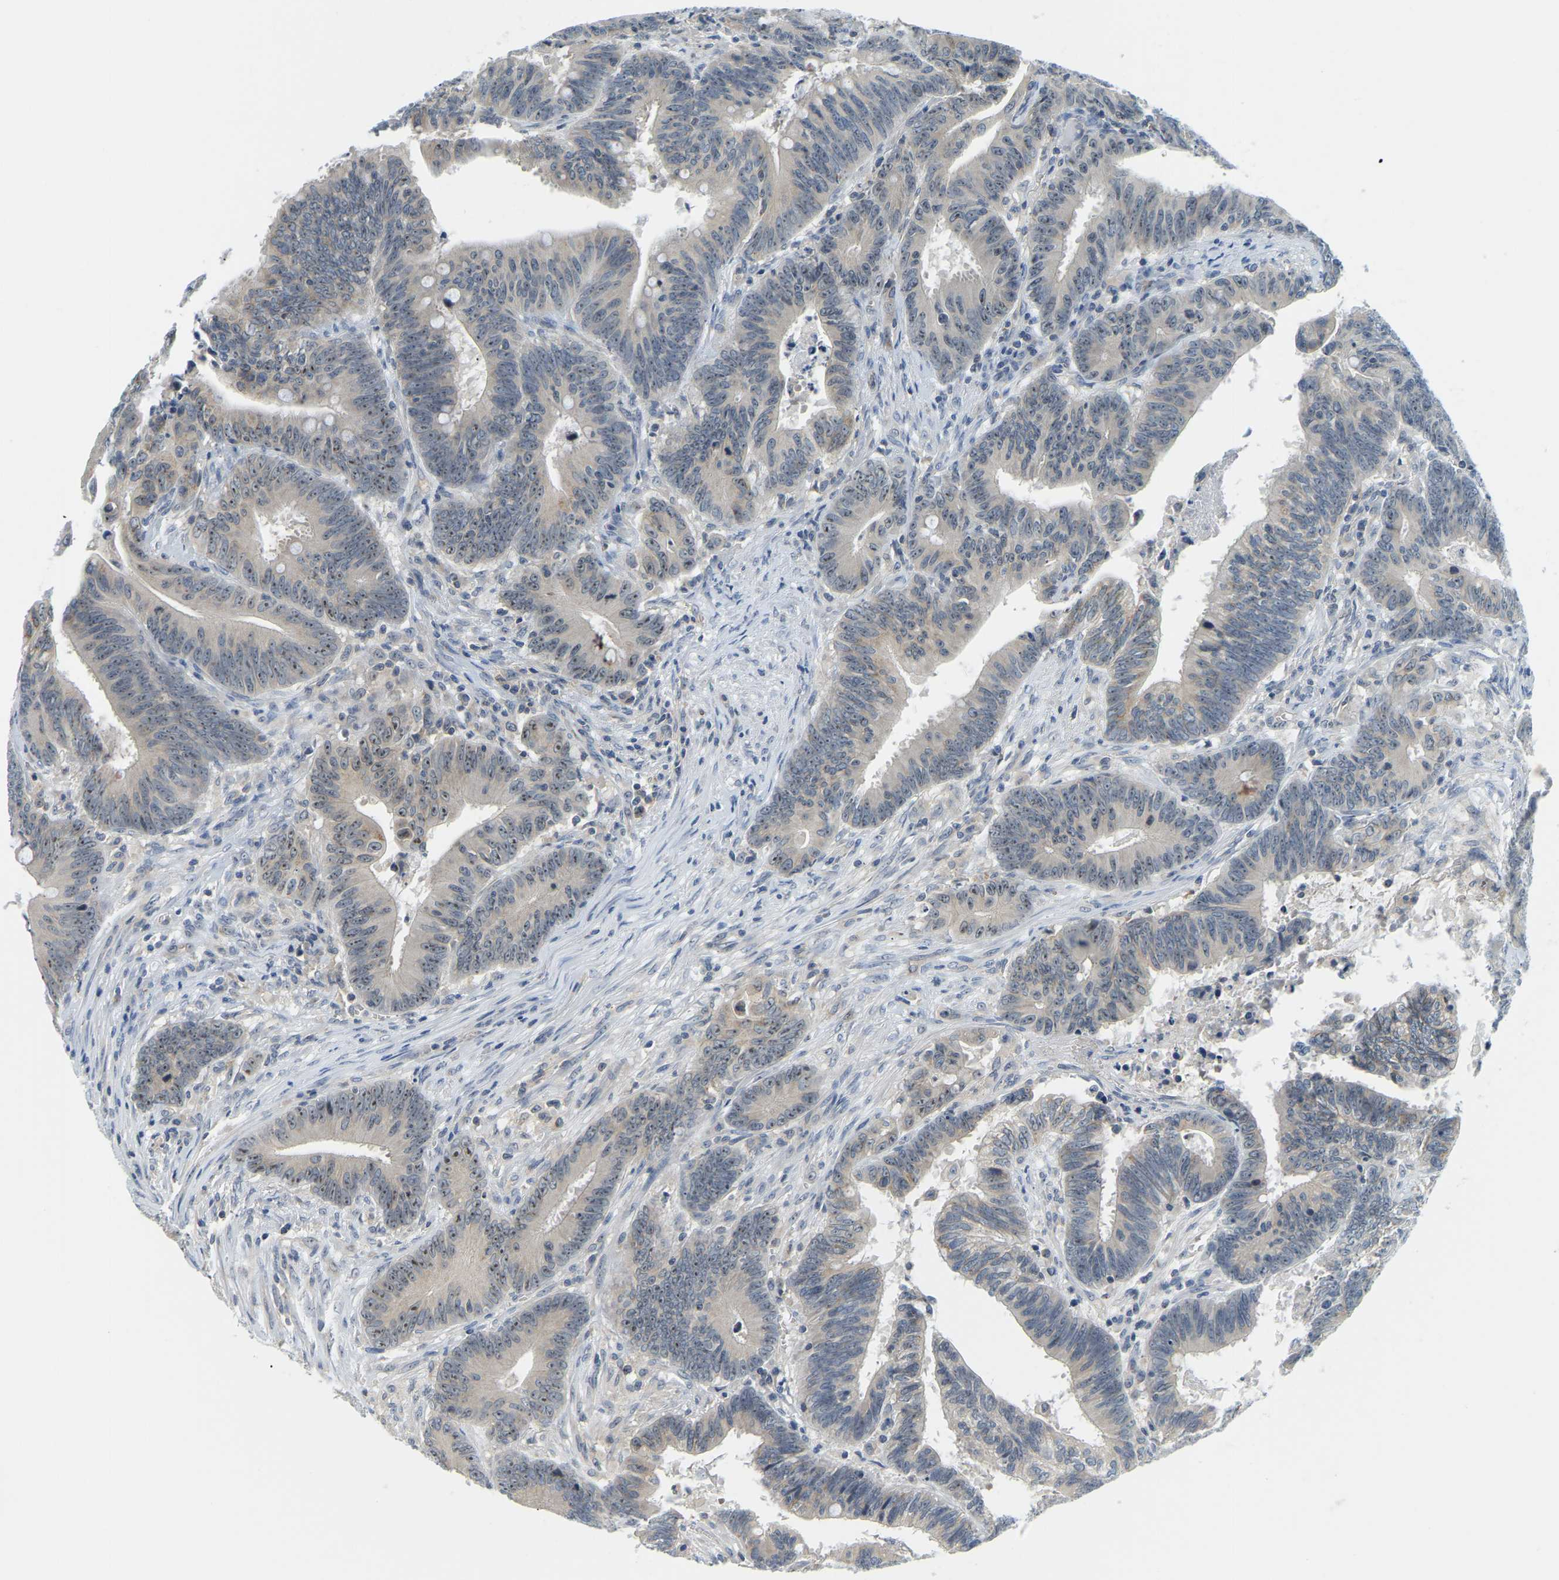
{"staining": {"intensity": "moderate", "quantity": "<25%", "location": "nuclear"}, "tissue": "colorectal cancer", "cell_type": "Tumor cells", "image_type": "cancer", "snomed": [{"axis": "morphology", "description": "Adenocarcinoma, NOS"}, {"axis": "topography", "description": "Colon"}], "caption": "Colorectal cancer stained for a protein demonstrates moderate nuclear positivity in tumor cells. The protein is stained brown, and the nuclei are stained in blue (DAB (3,3'-diaminobenzidine) IHC with brightfield microscopy, high magnification).", "gene": "RRP1", "patient": {"sex": "male", "age": 45}}